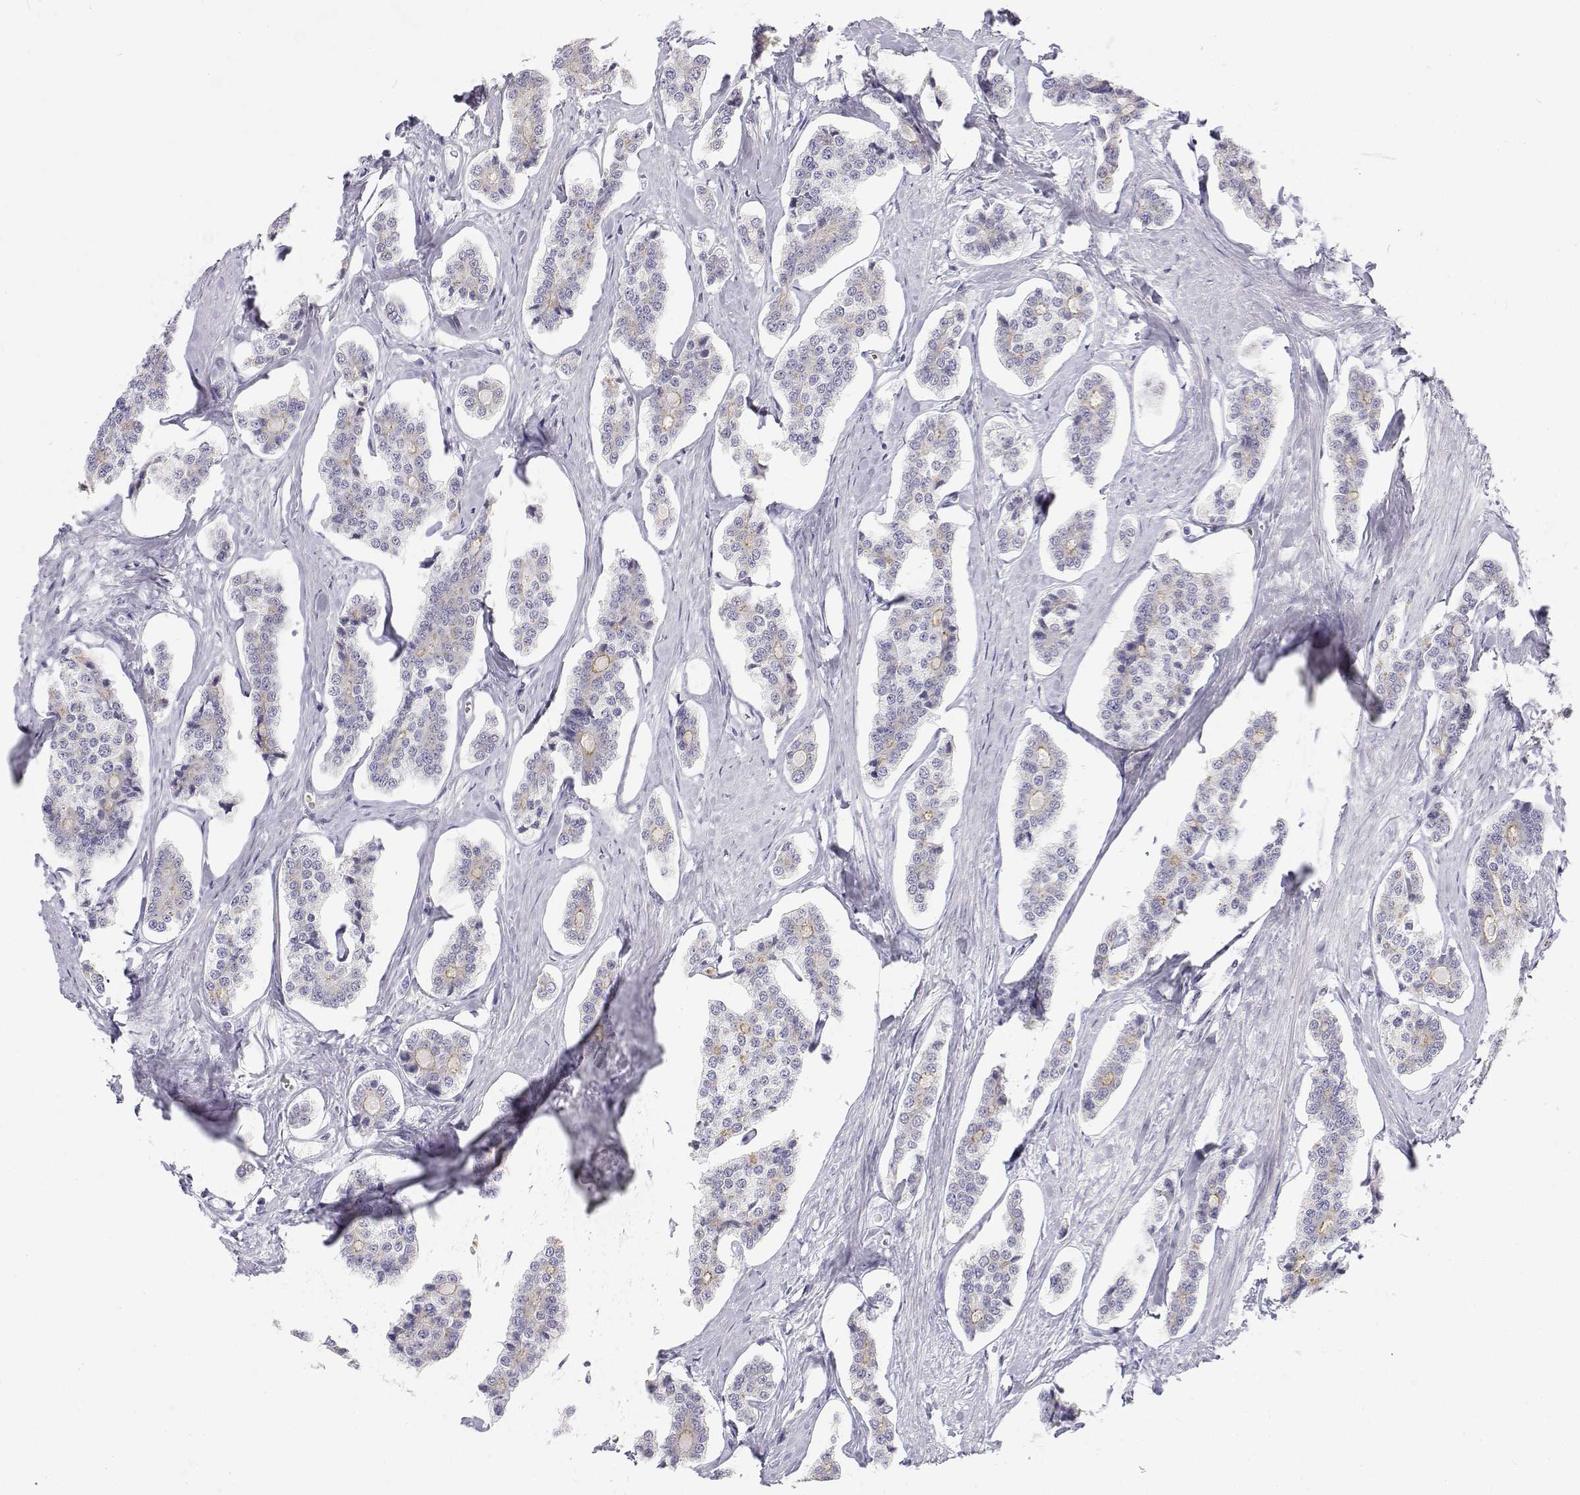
{"staining": {"intensity": "weak", "quantity": "<25%", "location": "cytoplasmic/membranous"}, "tissue": "carcinoid", "cell_type": "Tumor cells", "image_type": "cancer", "snomed": [{"axis": "morphology", "description": "Carcinoid, malignant, NOS"}, {"axis": "topography", "description": "Small intestine"}], "caption": "Tumor cells show no significant protein staining in carcinoid.", "gene": "MISP", "patient": {"sex": "female", "age": 65}}